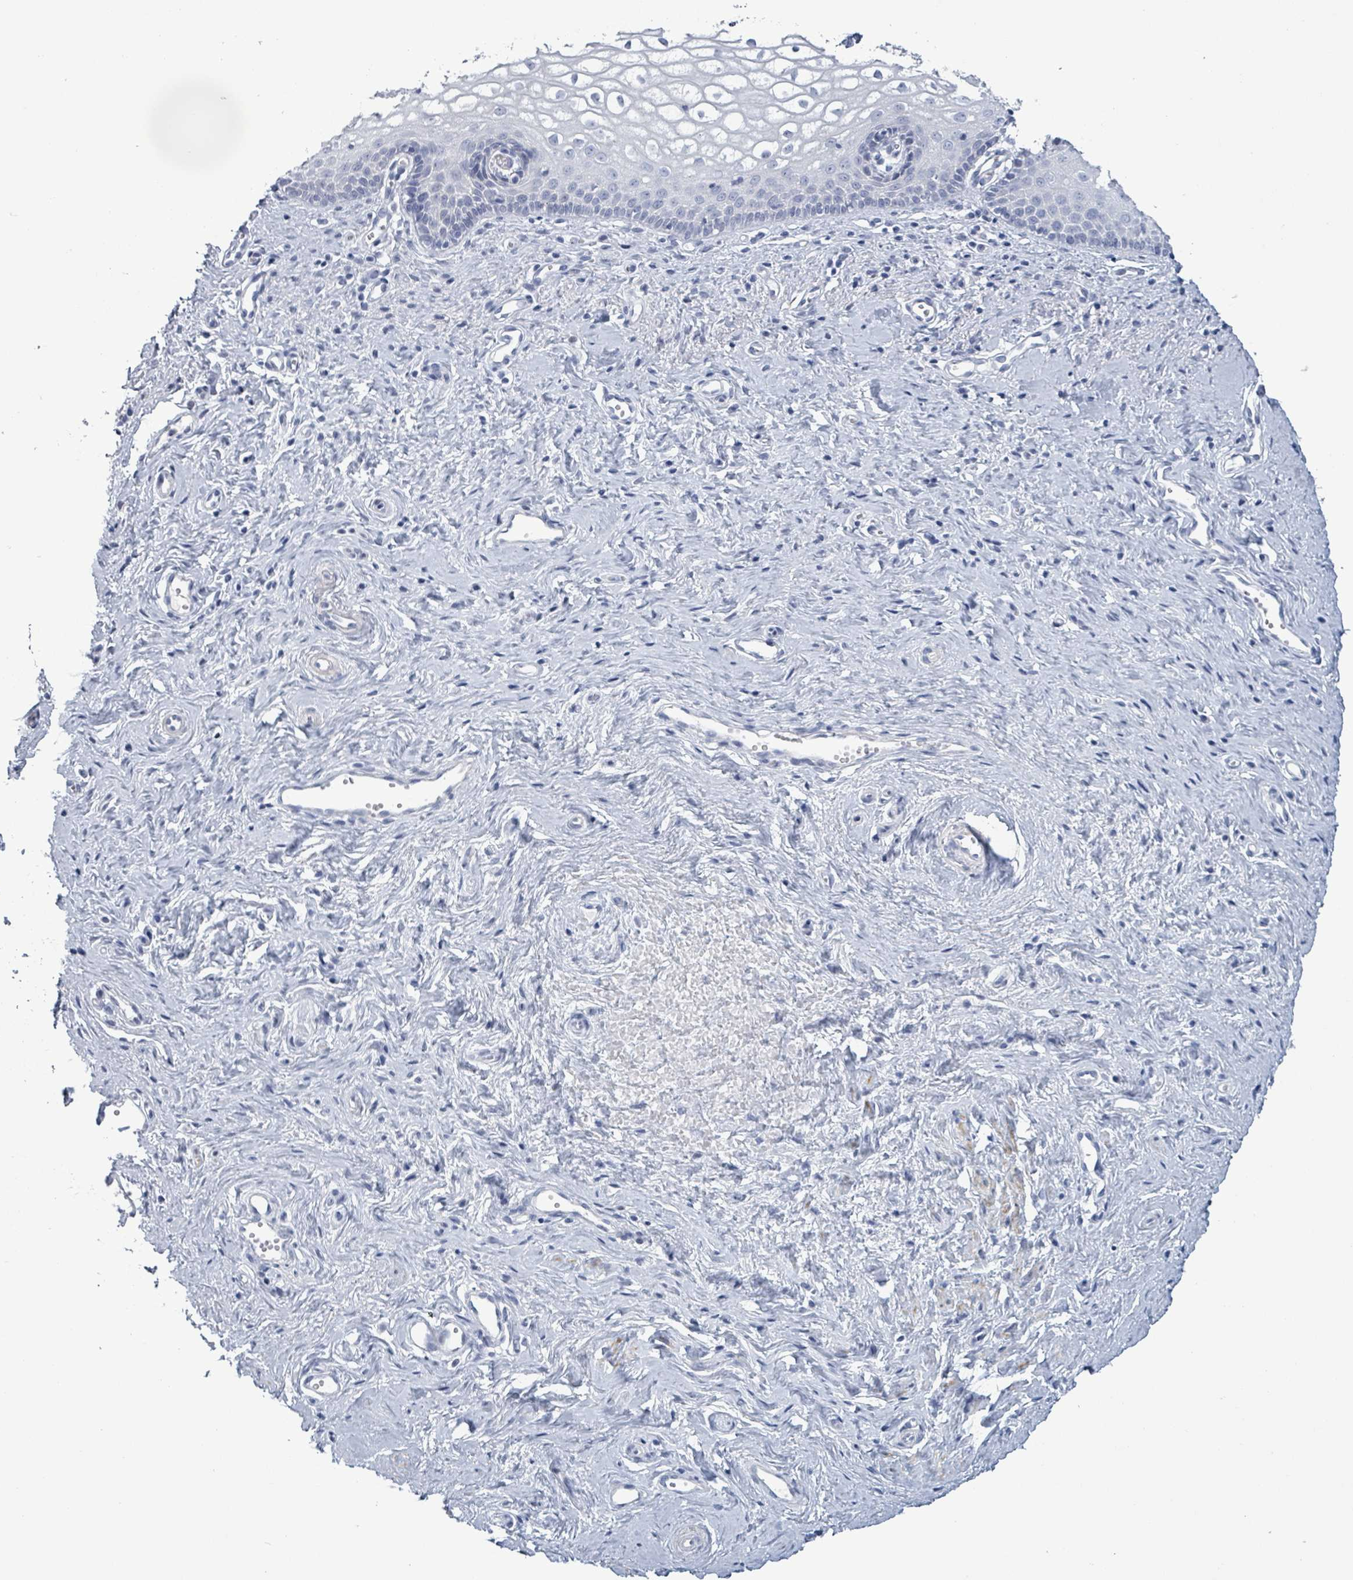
{"staining": {"intensity": "negative", "quantity": "none", "location": "none"}, "tissue": "vagina", "cell_type": "Squamous epithelial cells", "image_type": "normal", "snomed": [{"axis": "morphology", "description": "Normal tissue, NOS"}, {"axis": "topography", "description": "Vagina"}], "caption": "Photomicrograph shows no protein positivity in squamous epithelial cells of normal vagina.", "gene": "ZNF771", "patient": {"sex": "female", "age": 59}}